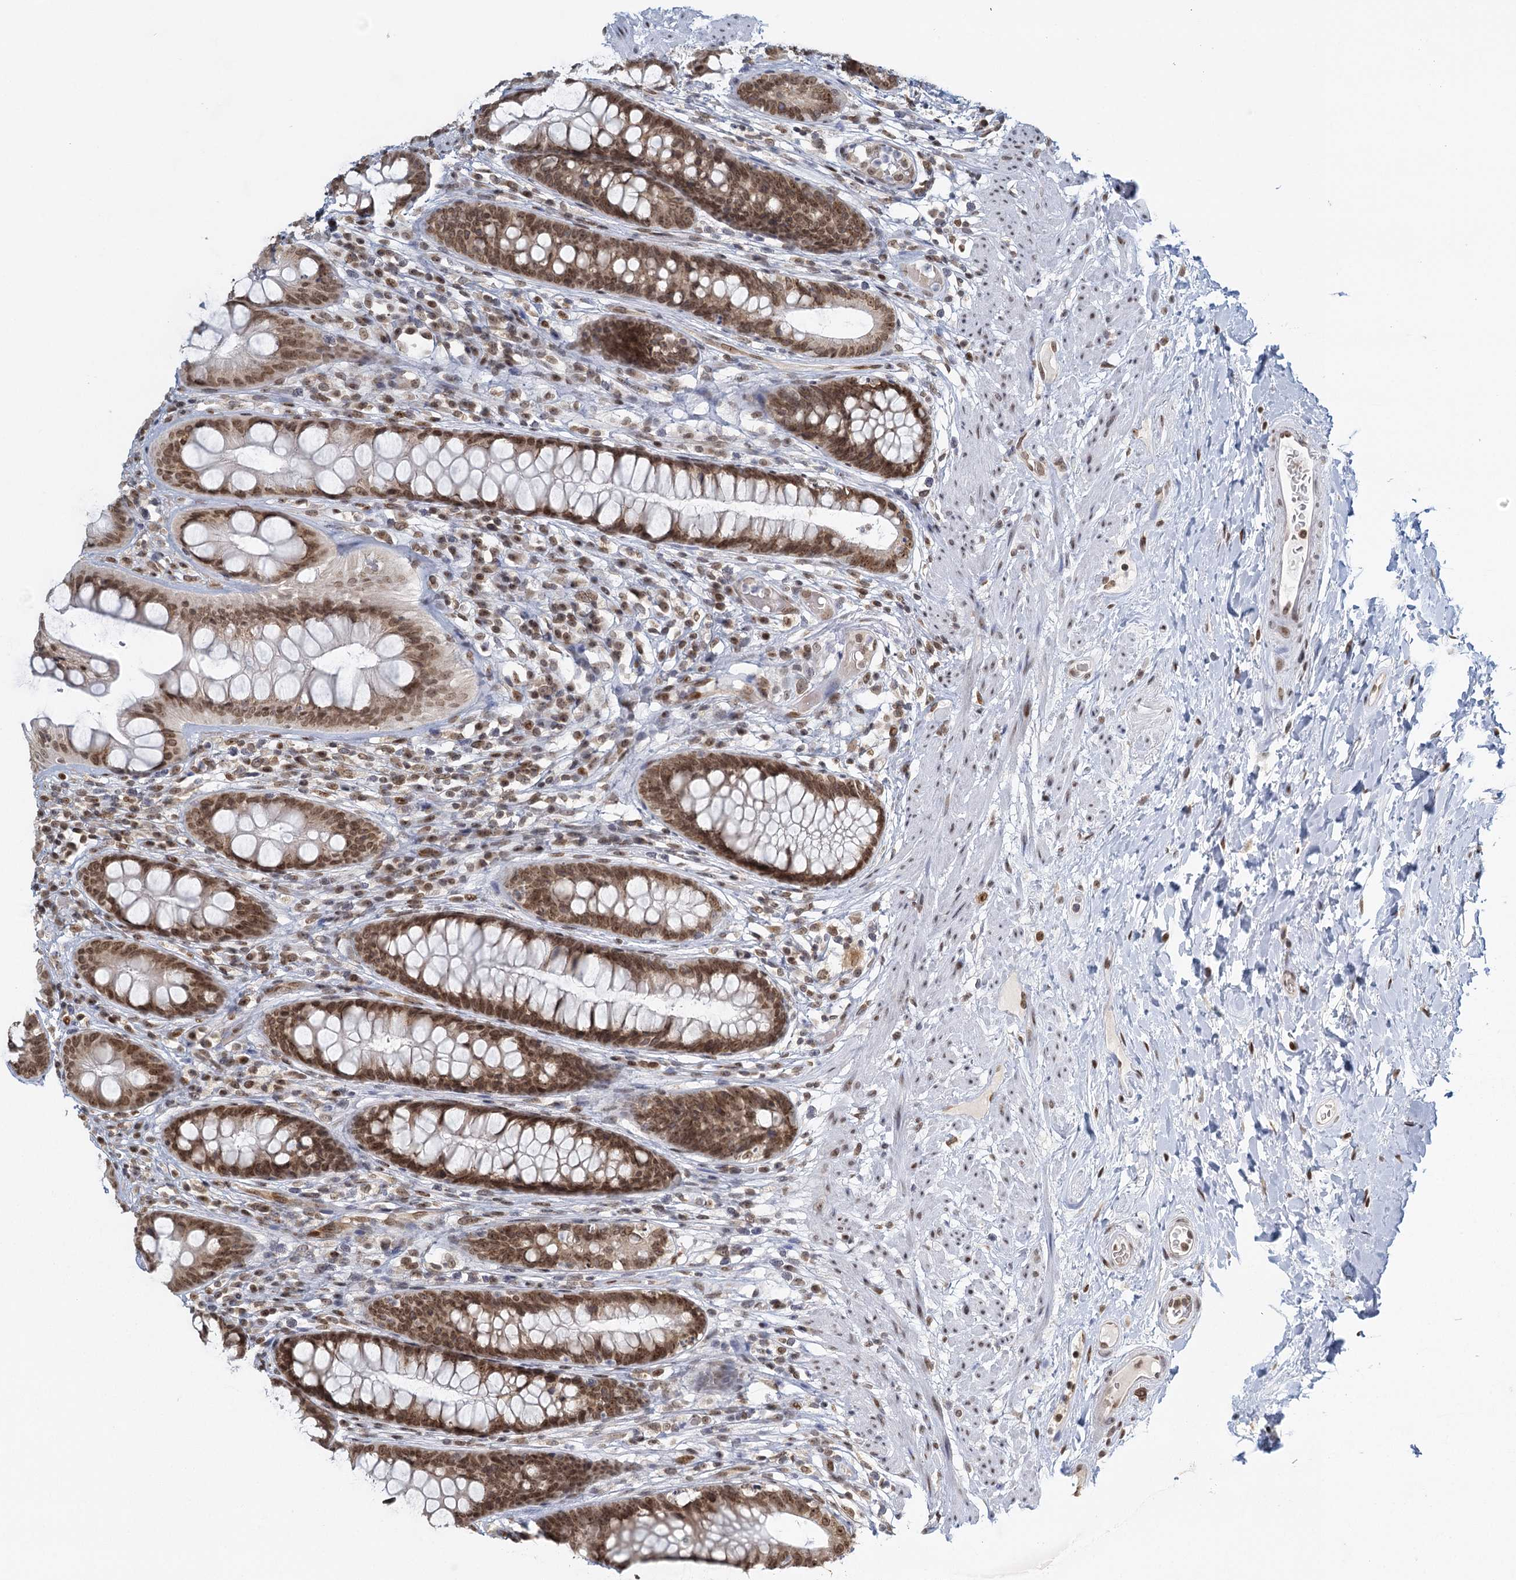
{"staining": {"intensity": "moderate", "quantity": ">75%", "location": "cytoplasmic/membranous,nuclear"}, "tissue": "rectum", "cell_type": "Glandular cells", "image_type": "normal", "snomed": [{"axis": "morphology", "description": "Normal tissue, NOS"}, {"axis": "topography", "description": "Rectum"}], "caption": "Protein positivity by immunohistochemistry demonstrates moderate cytoplasmic/membranous,nuclear positivity in approximately >75% of glandular cells in benign rectum.", "gene": "TREX1", "patient": {"sex": "male", "age": 74}}